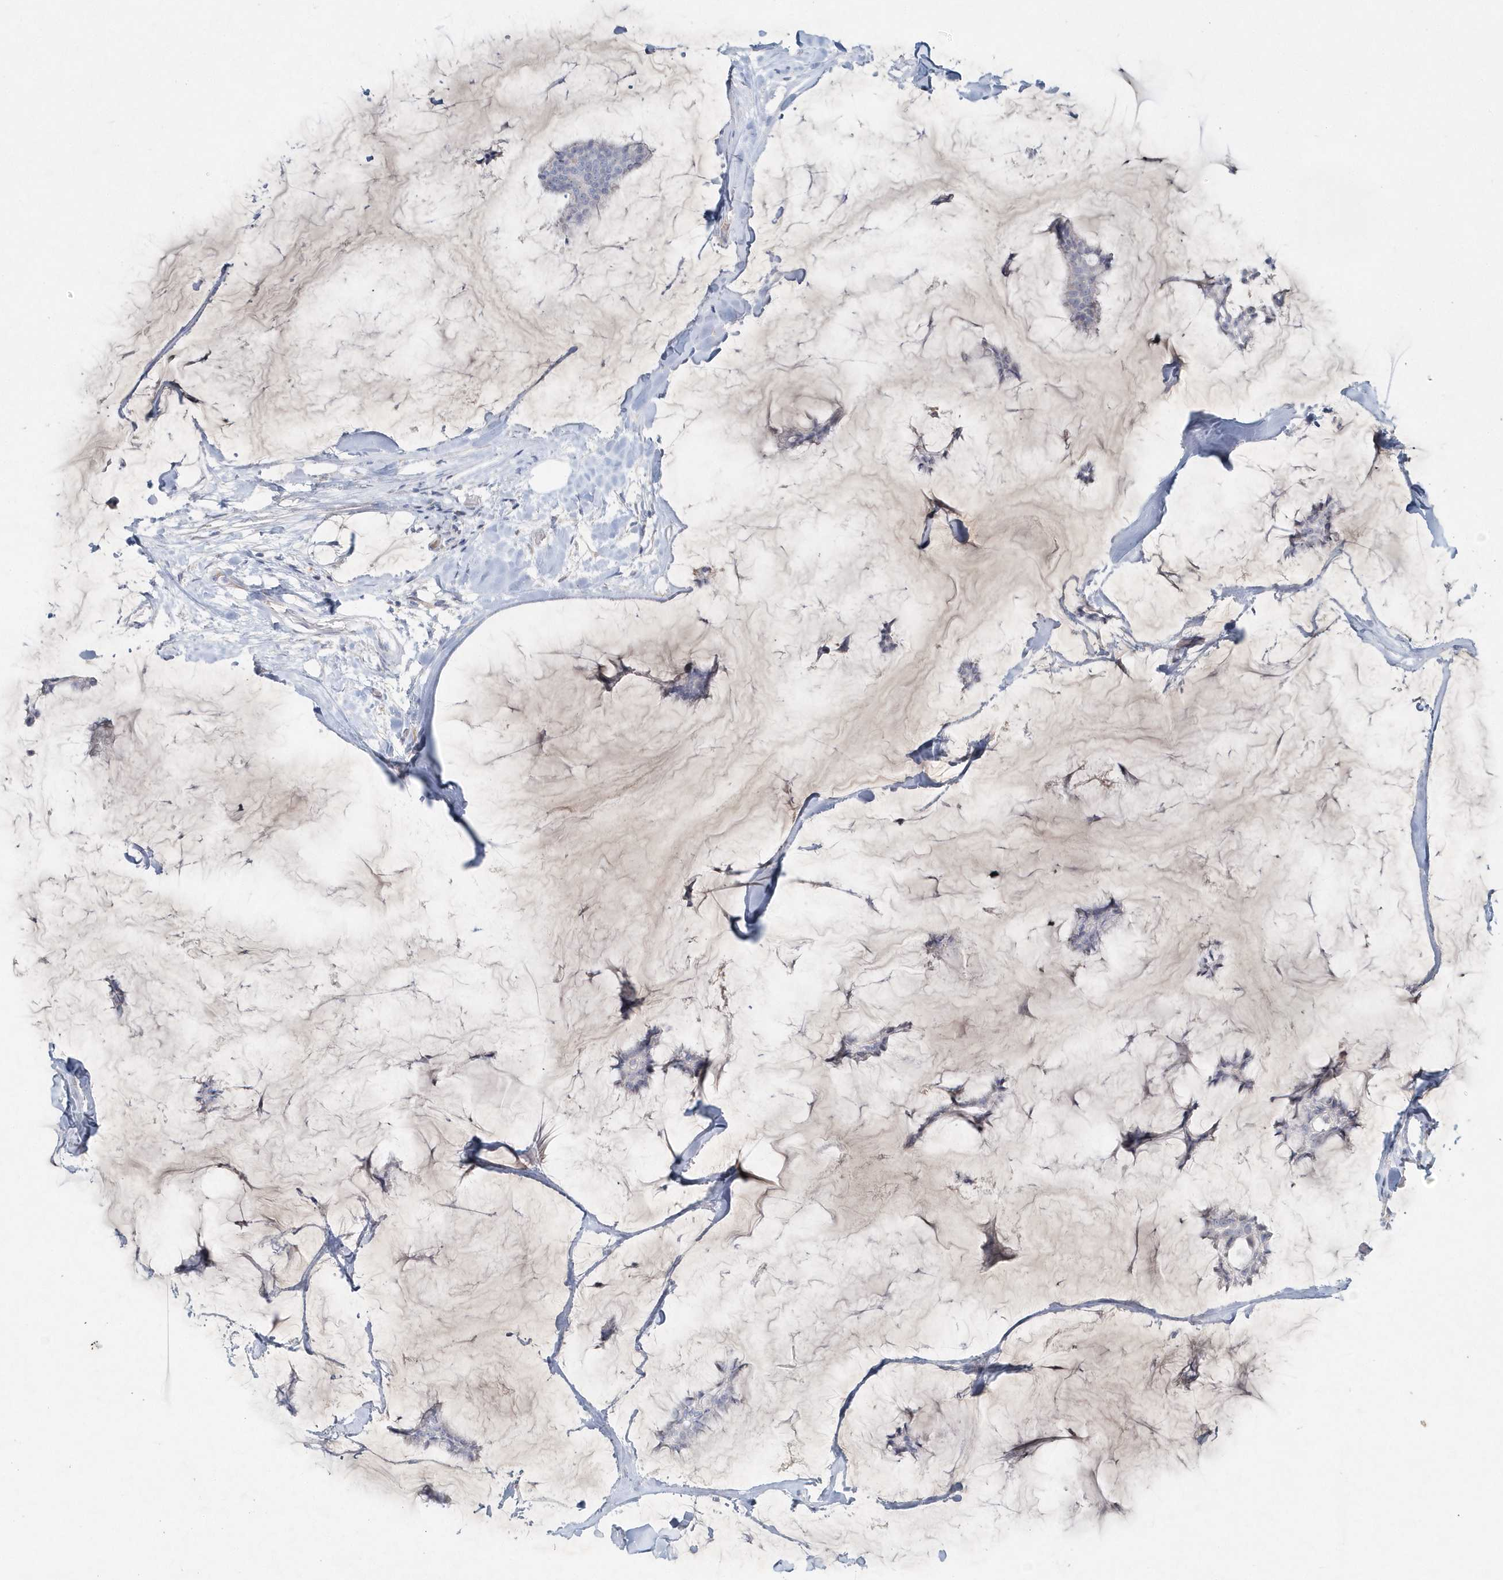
{"staining": {"intensity": "negative", "quantity": "none", "location": "none"}, "tissue": "breast cancer", "cell_type": "Tumor cells", "image_type": "cancer", "snomed": [{"axis": "morphology", "description": "Duct carcinoma"}, {"axis": "topography", "description": "Breast"}], "caption": "Breast invasive ductal carcinoma was stained to show a protein in brown. There is no significant staining in tumor cells. (DAB (3,3'-diaminobenzidine) immunohistochemistry (IHC) with hematoxylin counter stain).", "gene": "DNAH1", "patient": {"sex": "female", "age": 93}}